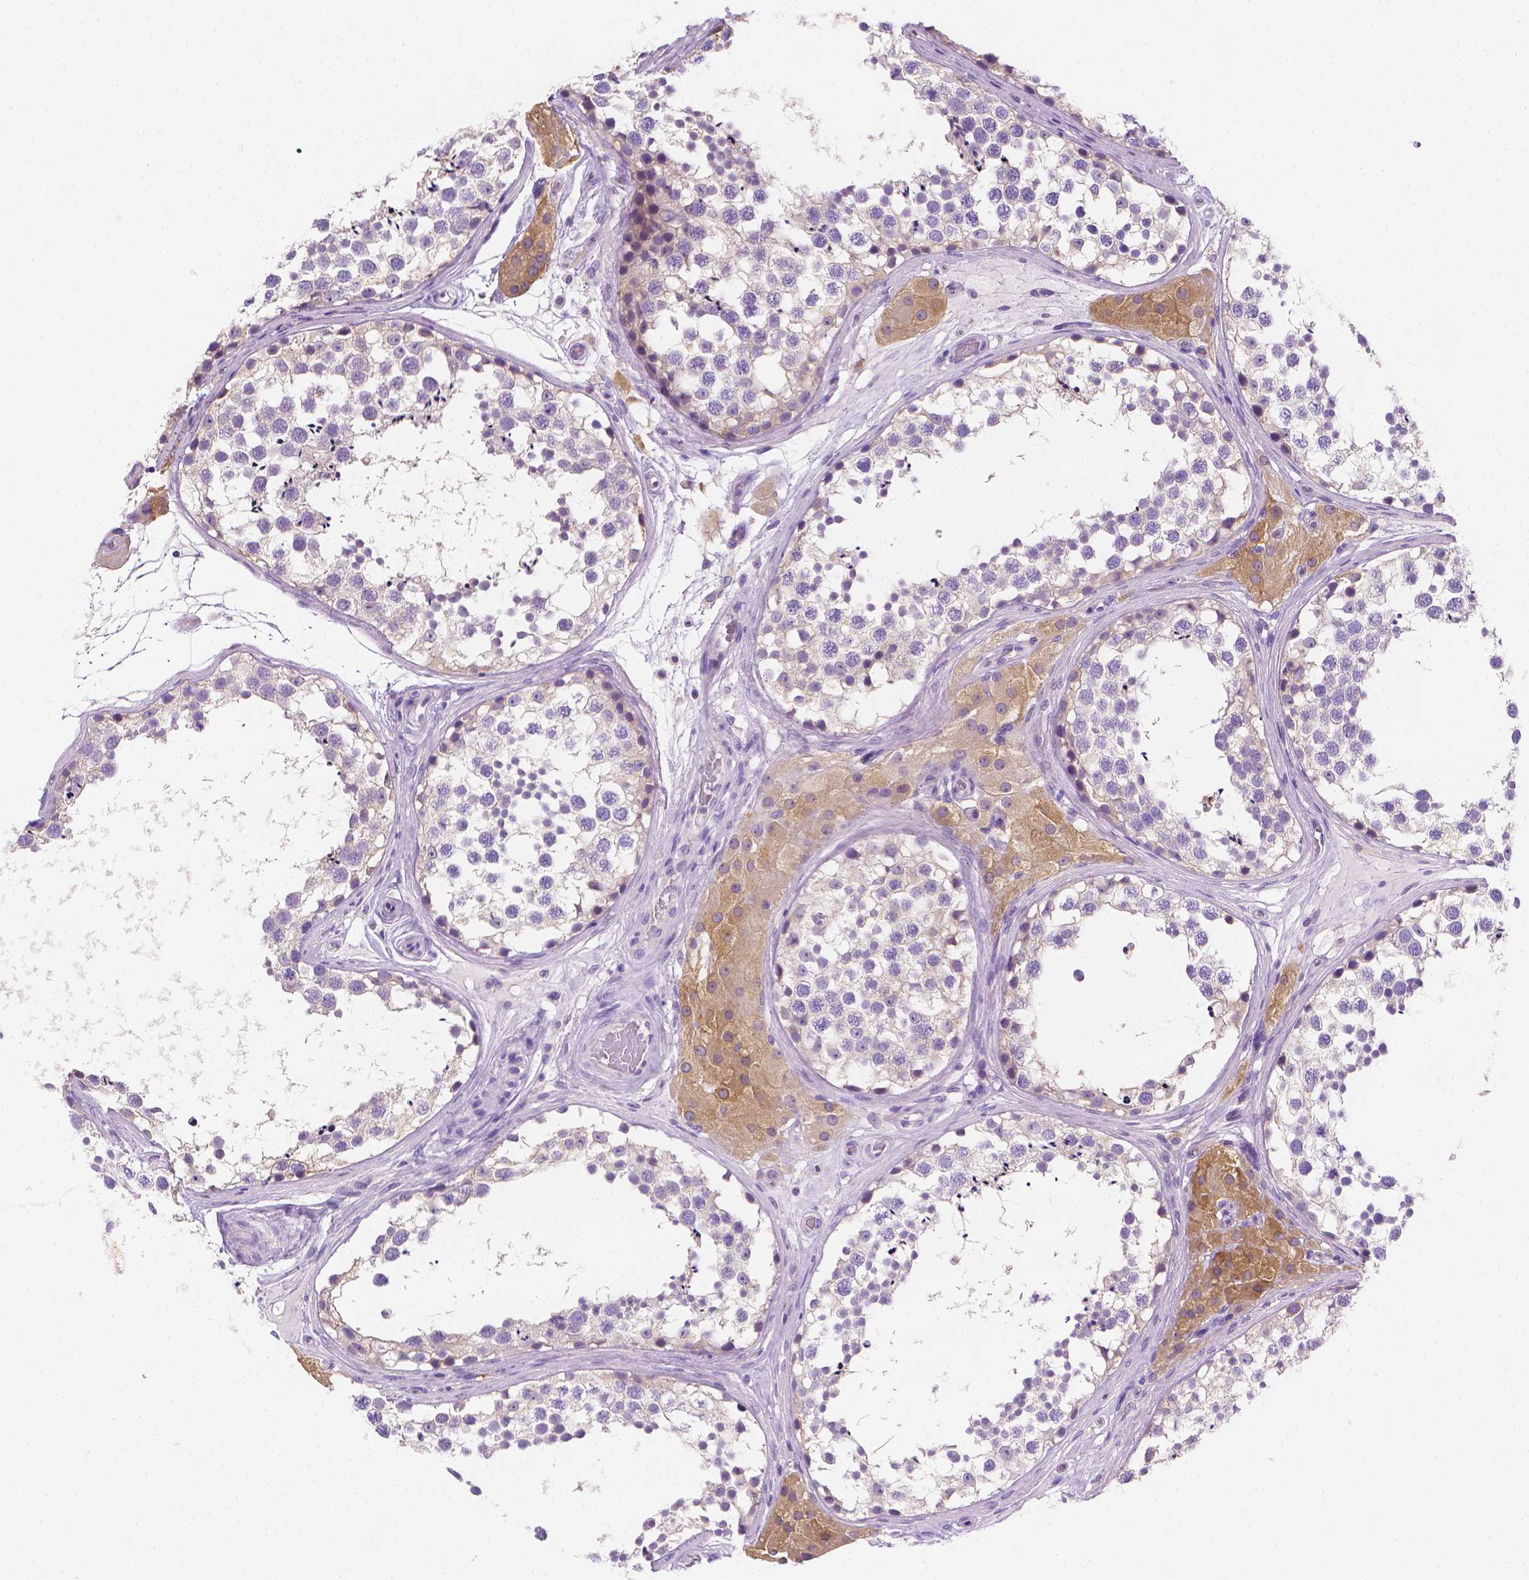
{"staining": {"intensity": "weak", "quantity": "<25%", "location": "cytoplasmic/membranous"}, "tissue": "testis", "cell_type": "Cells in seminiferous ducts", "image_type": "normal", "snomed": [{"axis": "morphology", "description": "Normal tissue, NOS"}, {"axis": "morphology", "description": "Seminoma, NOS"}, {"axis": "topography", "description": "Testis"}], "caption": "Micrograph shows no protein expression in cells in seminiferous ducts of unremarkable testis. (DAB immunohistochemistry with hematoxylin counter stain).", "gene": "FASN", "patient": {"sex": "male", "age": 65}}